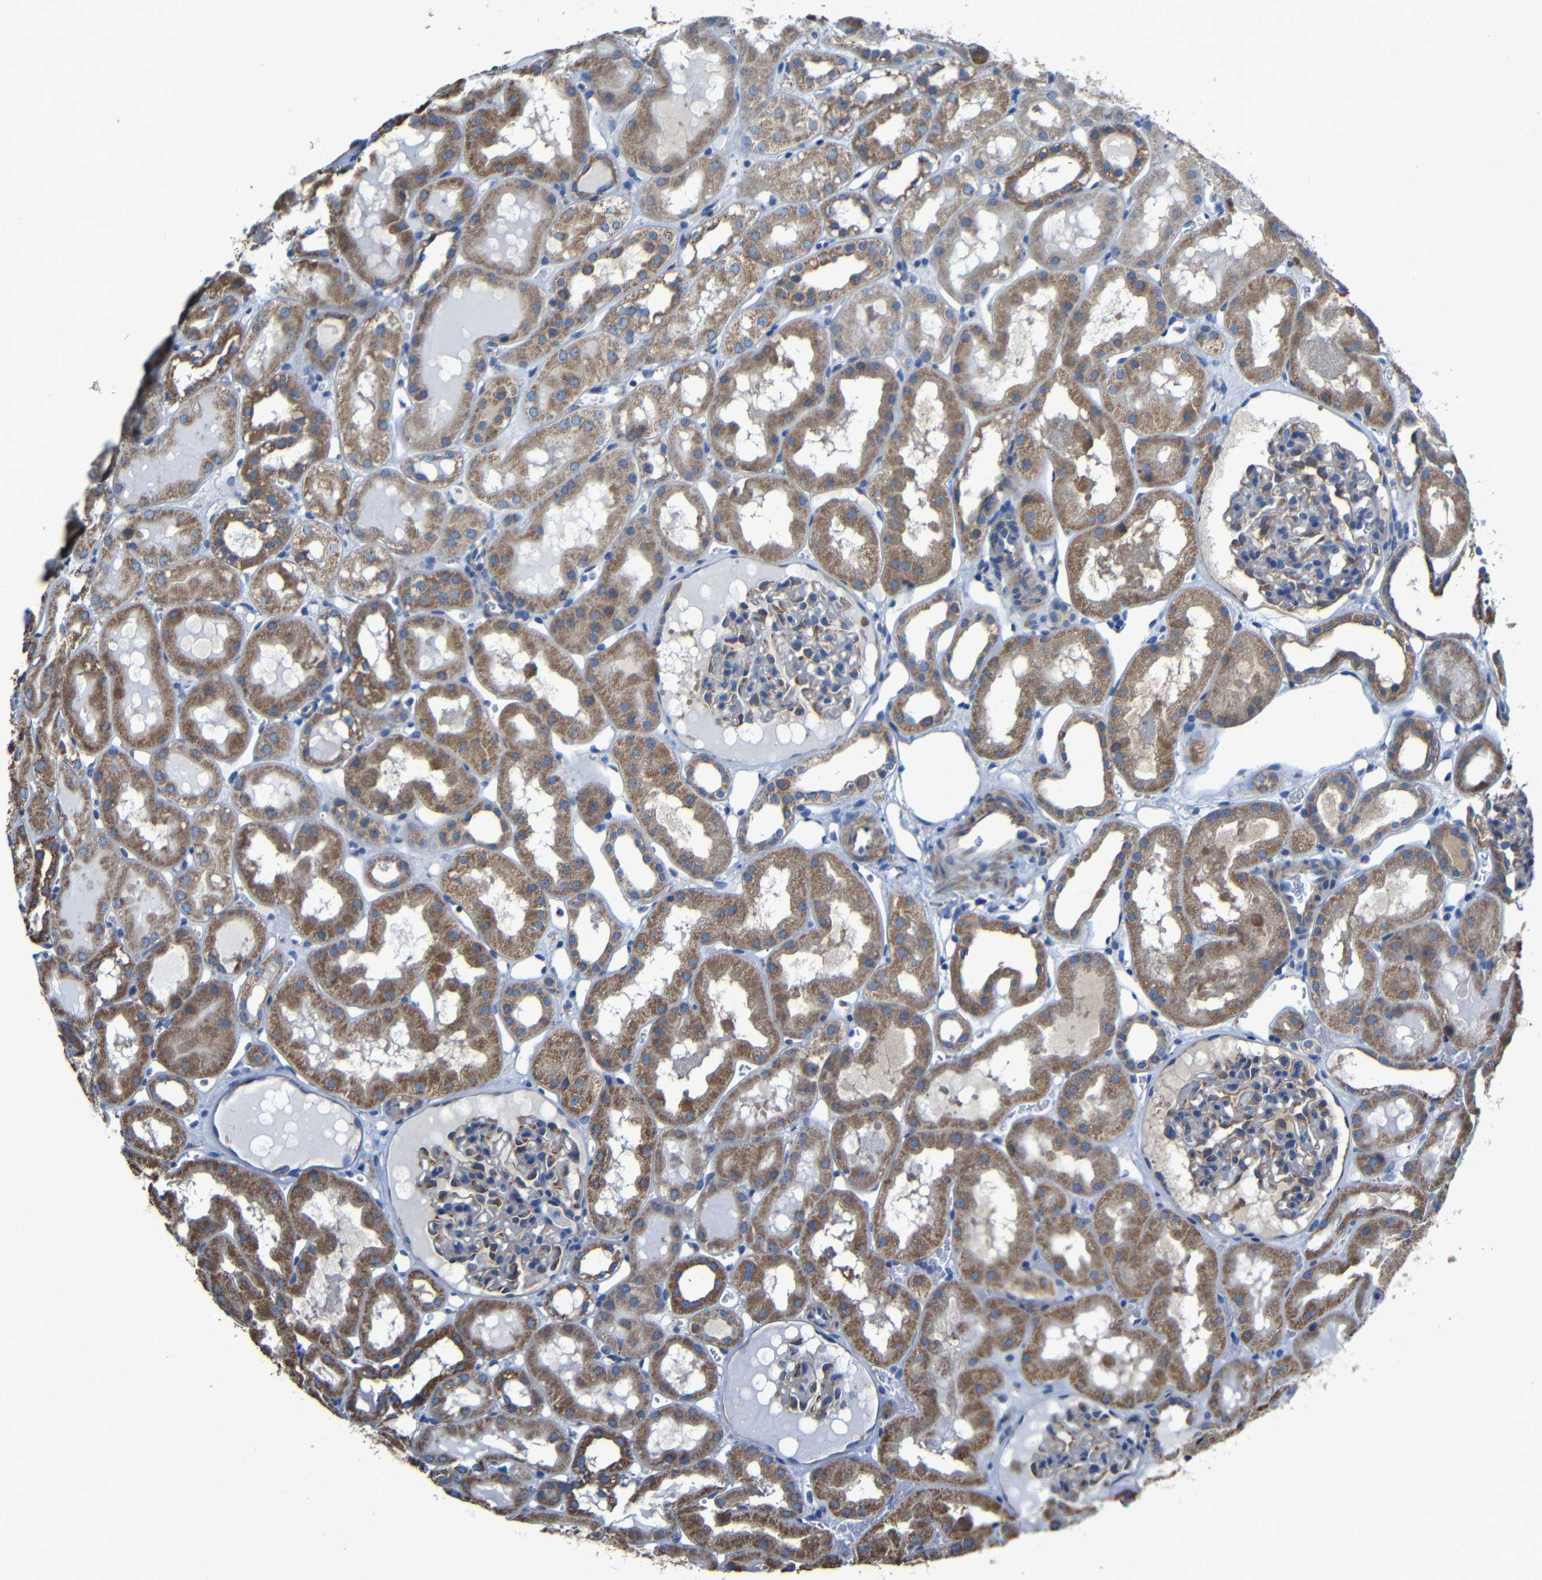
{"staining": {"intensity": "moderate", "quantity": "25%-75%", "location": "nuclear"}, "tissue": "kidney", "cell_type": "Cells in glomeruli", "image_type": "normal", "snomed": [{"axis": "morphology", "description": "Normal tissue, NOS"}, {"axis": "topography", "description": "Kidney"}, {"axis": "topography", "description": "Urinary bladder"}], "caption": "This is an image of immunohistochemistry staining of benign kidney, which shows moderate expression in the nuclear of cells in glomeruli.", "gene": "INTS6L", "patient": {"sex": "male", "age": 16}}